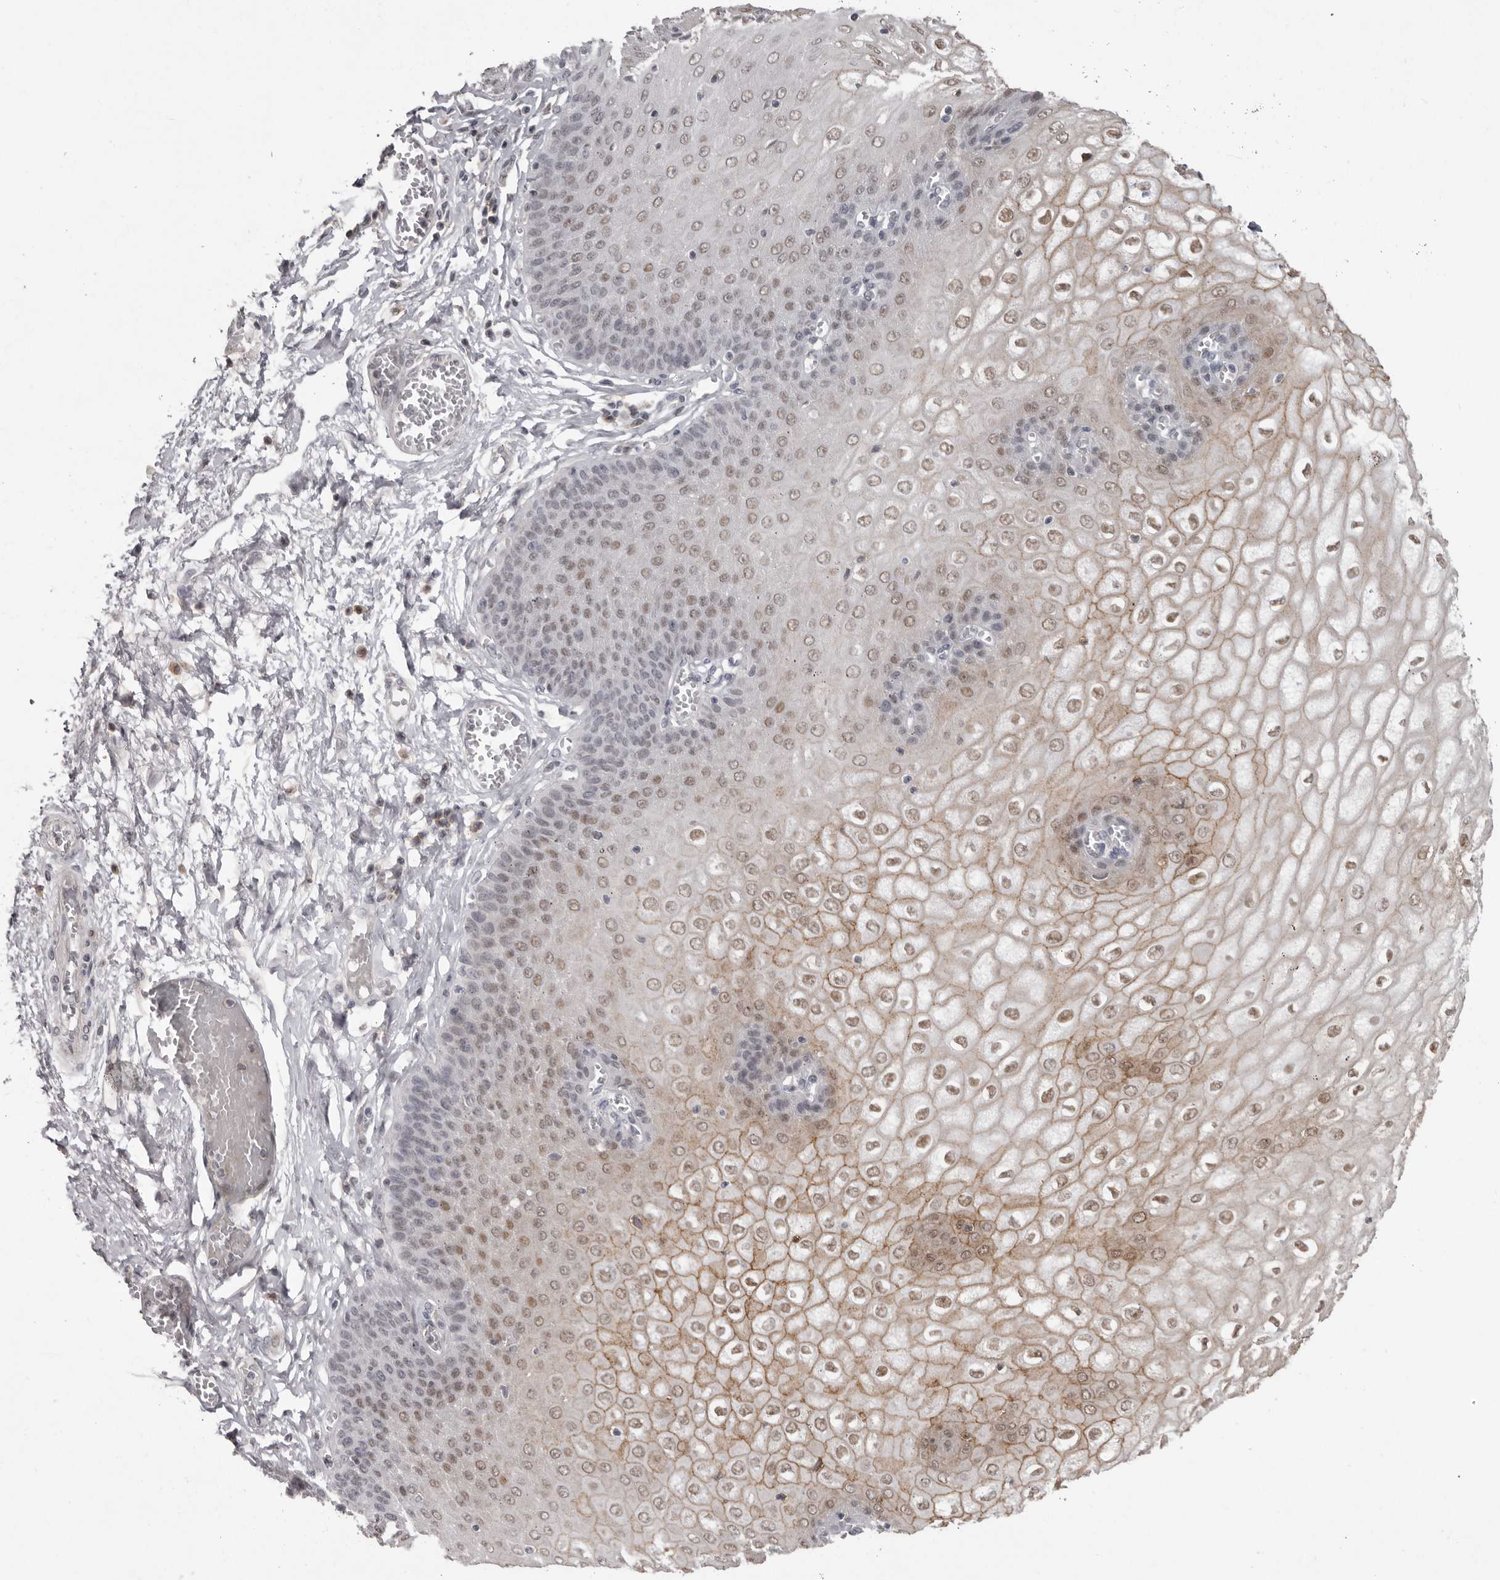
{"staining": {"intensity": "moderate", "quantity": ">75%", "location": "cytoplasmic/membranous,nuclear"}, "tissue": "esophagus", "cell_type": "Squamous epithelial cells", "image_type": "normal", "snomed": [{"axis": "morphology", "description": "Normal tissue, NOS"}, {"axis": "topography", "description": "Esophagus"}], "caption": "Protein analysis of normal esophagus displays moderate cytoplasmic/membranous,nuclear staining in about >75% of squamous epithelial cells.", "gene": "SRCAP", "patient": {"sex": "male", "age": 60}}